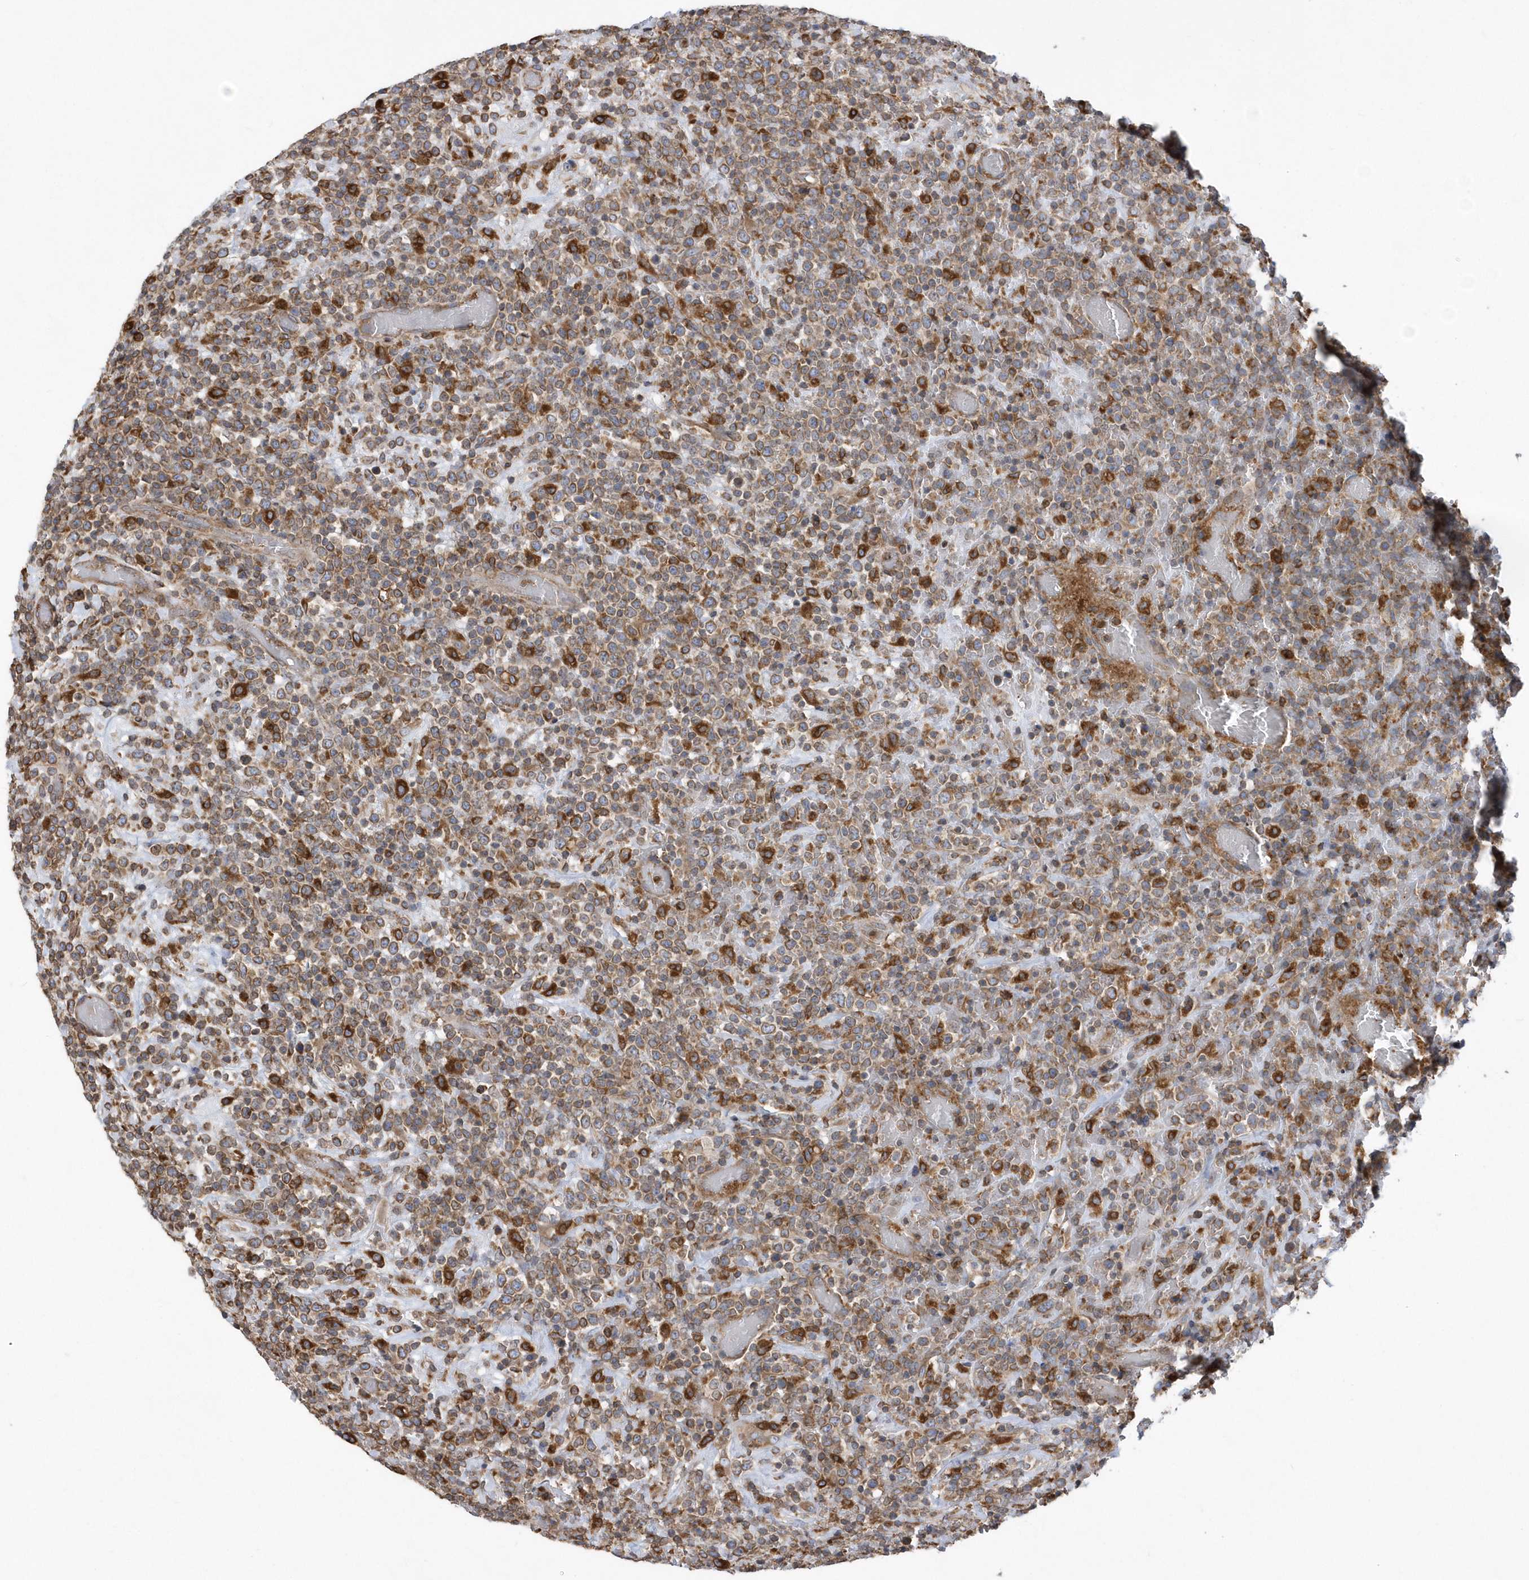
{"staining": {"intensity": "moderate", "quantity": ">75%", "location": "cytoplasmic/membranous"}, "tissue": "lymphoma", "cell_type": "Tumor cells", "image_type": "cancer", "snomed": [{"axis": "morphology", "description": "Malignant lymphoma, non-Hodgkin's type, High grade"}, {"axis": "topography", "description": "Colon"}], "caption": "The image reveals staining of high-grade malignant lymphoma, non-Hodgkin's type, revealing moderate cytoplasmic/membranous protein expression (brown color) within tumor cells. (brown staining indicates protein expression, while blue staining denotes nuclei).", "gene": "VAMP7", "patient": {"sex": "female", "age": 53}}